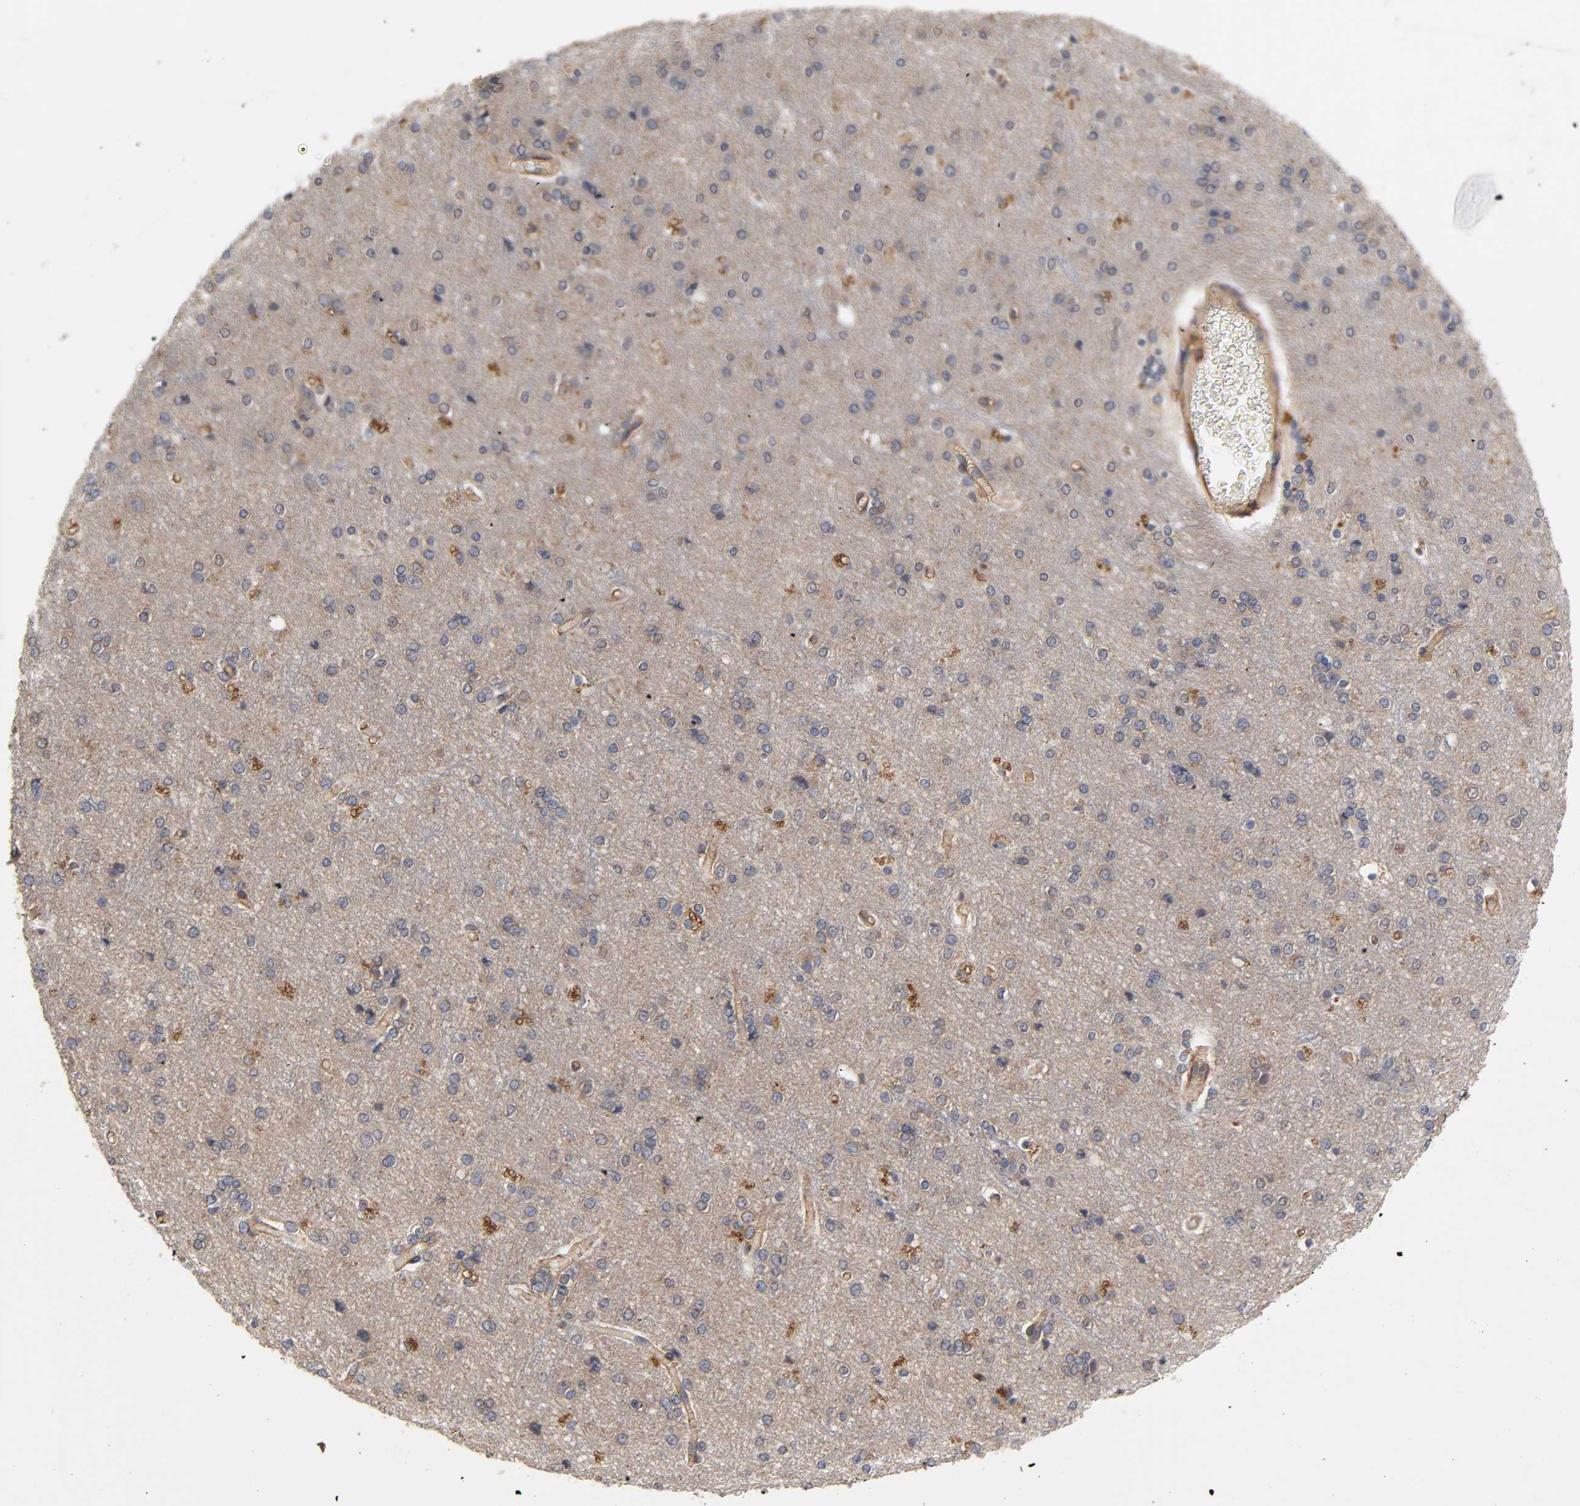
{"staining": {"intensity": "moderate", "quantity": ">75%", "location": "cytoplasmic/membranous"}, "tissue": "cerebral cortex", "cell_type": "Endothelial cells", "image_type": "normal", "snomed": [{"axis": "morphology", "description": "Normal tissue, NOS"}, {"axis": "topography", "description": "Cerebral cortex"}], "caption": "Cerebral cortex stained with immunohistochemistry (IHC) displays moderate cytoplasmic/membranous staining in approximately >75% of endothelial cells.", "gene": "LAMTOR2", "patient": {"sex": "female", "age": 54}}